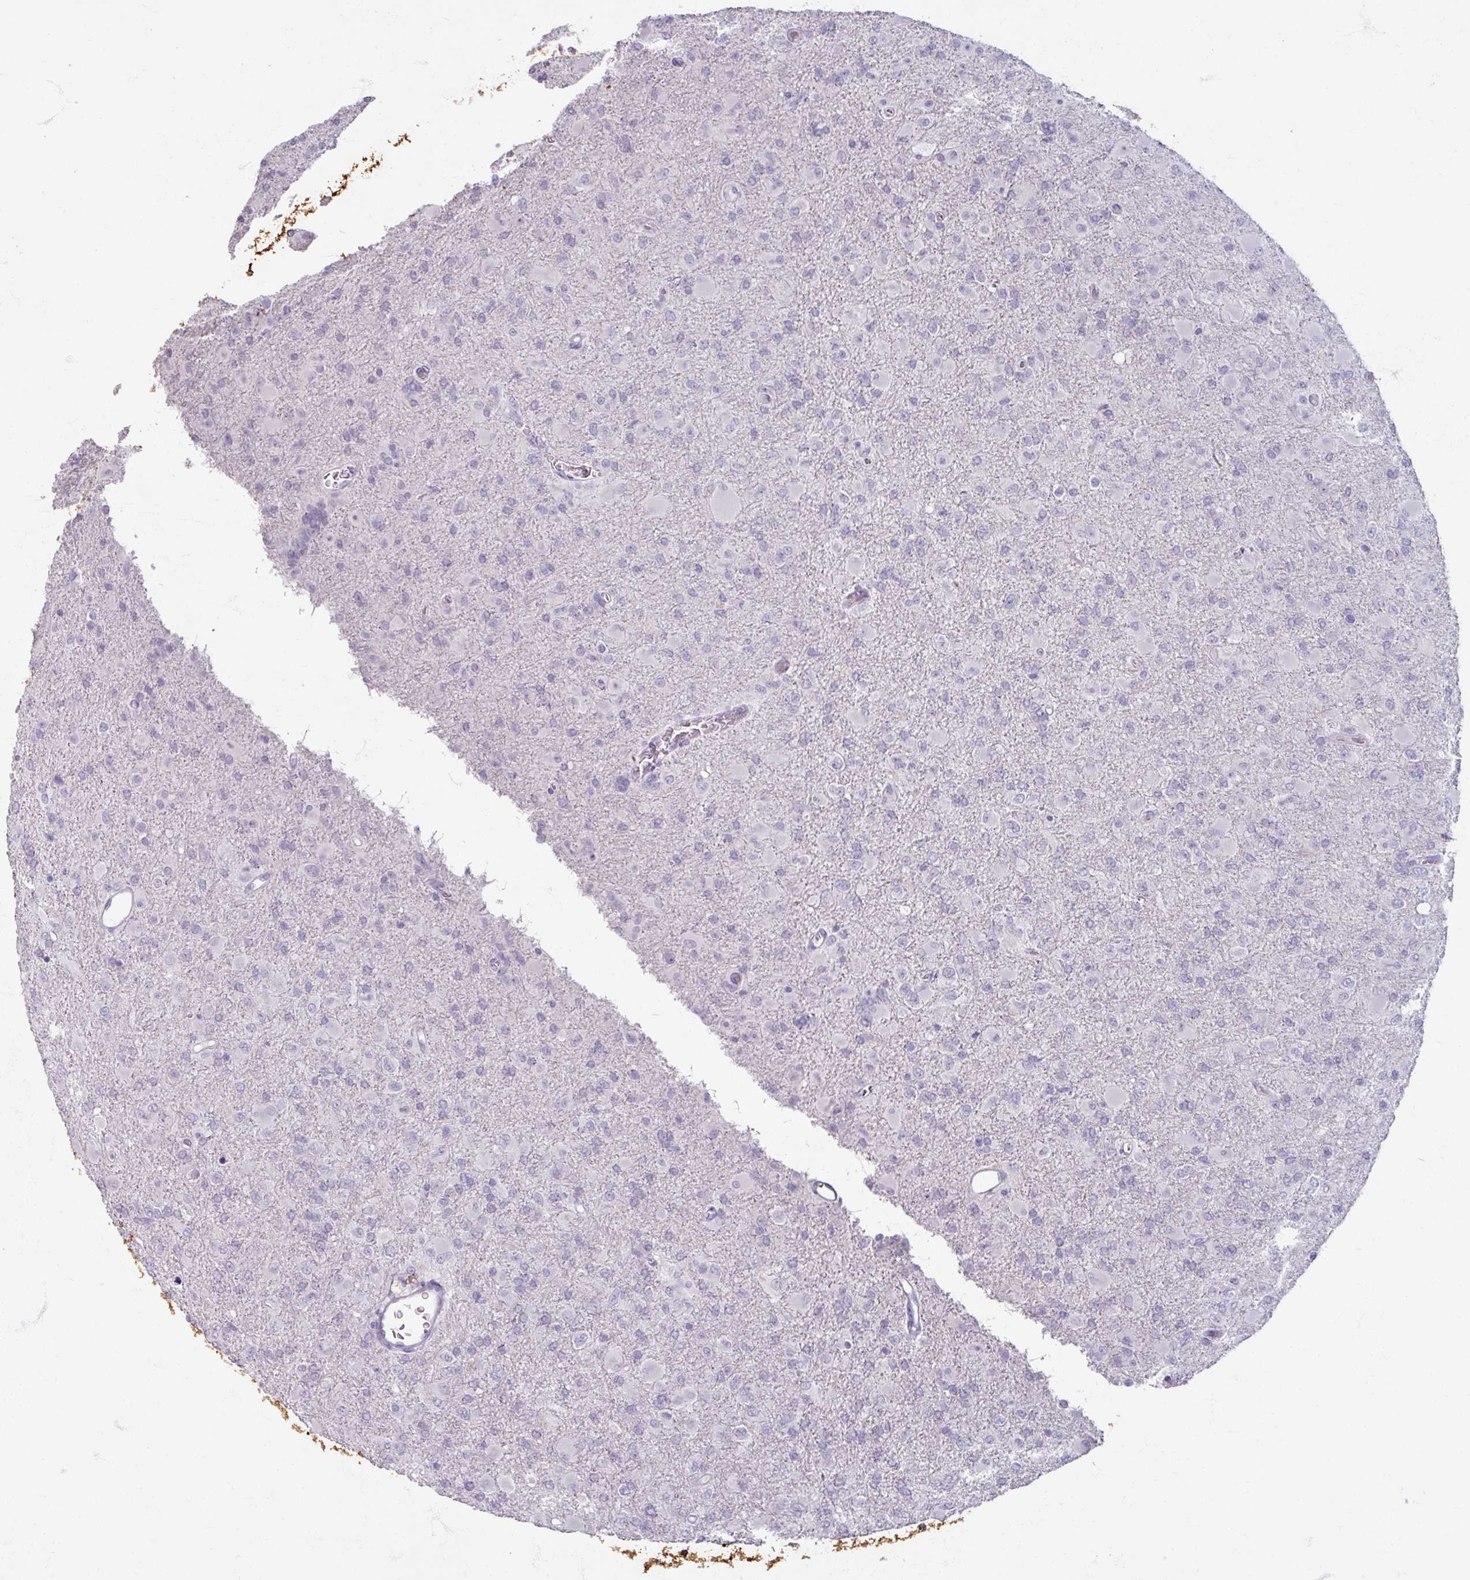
{"staining": {"intensity": "negative", "quantity": "none", "location": "none"}, "tissue": "glioma", "cell_type": "Tumor cells", "image_type": "cancer", "snomed": [{"axis": "morphology", "description": "Glioma, malignant, Low grade"}, {"axis": "topography", "description": "Brain"}], "caption": "Immunohistochemistry (IHC) micrograph of neoplastic tissue: glioma stained with DAB exhibits no significant protein expression in tumor cells.", "gene": "TG", "patient": {"sex": "male", "age": 65}}